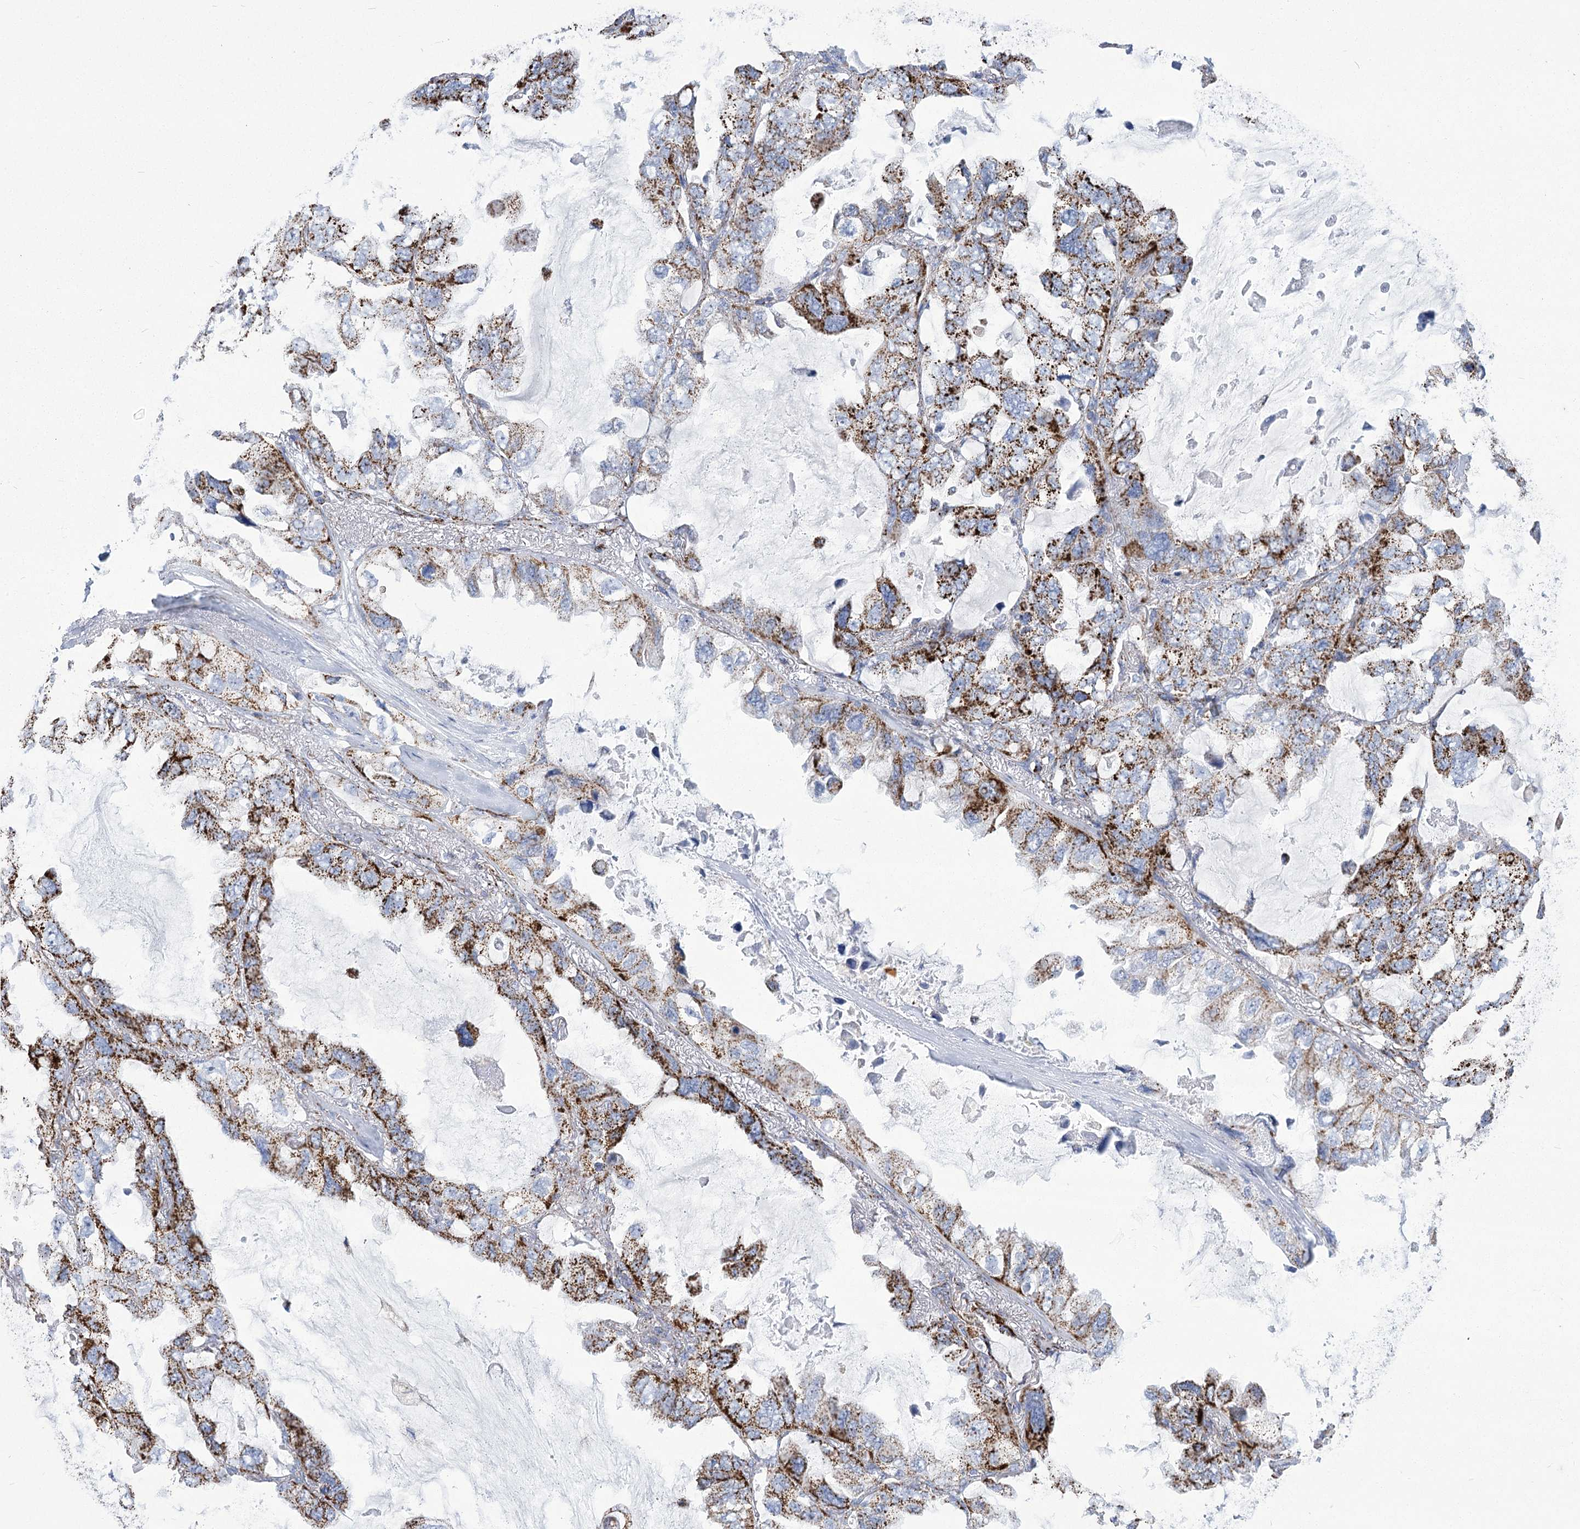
{"staining": {"intensity": "strong", "quantity": ">75%", "location": "cytoplasmic/membranous"}, "tissue": "lung cancer", "cell_type": "Tumor cells", "image_type": "cancer", "snomed": [{"axis": "morphology", "description": "Squamous cell carcinoma, NOS"}, {"axis": "topography", "description": "Lung"}], "caption": "Lung squamous cell carcinoma stained with IHC demonstrates strong cytoplasmic/membranous staining in approximately >75% of tumor cells. (DAB (3,3'-diaminobenzidine) IHC, brown staining for protein, blue staining for nuclei).", "gene": "PDHB", "patient": {"sex": "female", "age": 73}}